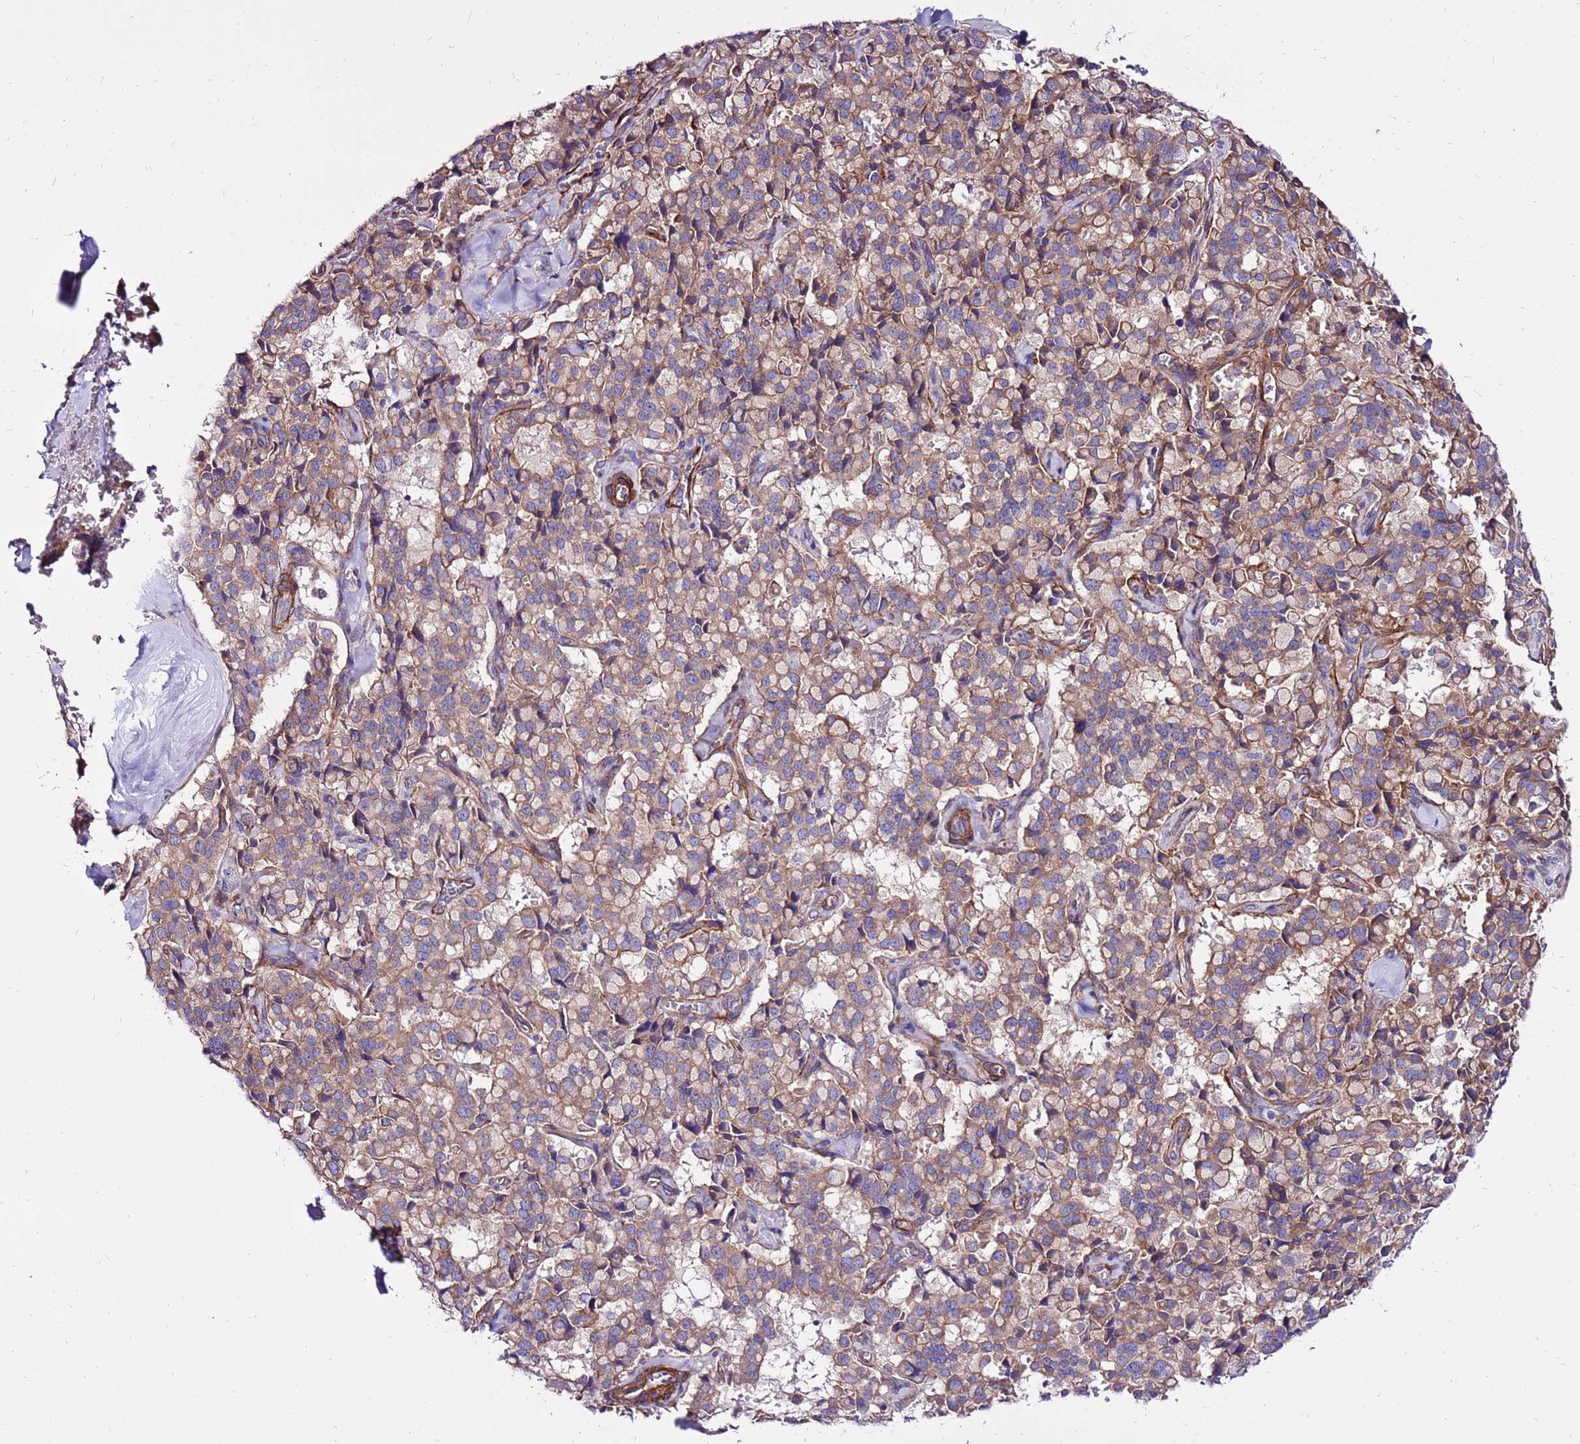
{"staining": {"intensity": "moderate", "quantity": ">75%", "location": "cytoplasmic/membranous"}, "tissue": "pancreatic cancer", "cell_type": "Tumor cells", "image_type": "cancer", "snomed": [{"axis": "morphology", "description": "Adenocarcinoma, NOS"}, {"axis": "topography", "description": "Pancreas"}], "caption": "IHC photomicrograph of neoplastic tissue: human pancreatic adenocarcinoma stained using immunohistochemistry (IHC) shows medium levels of moderate protein expression localized specifically in the cytoplasmic/membranous of tumor cells, appearing as a cytoplasmic/membranous brown color.", "gene": "EI24", "patient": {"sex": "male", "age": 65}}